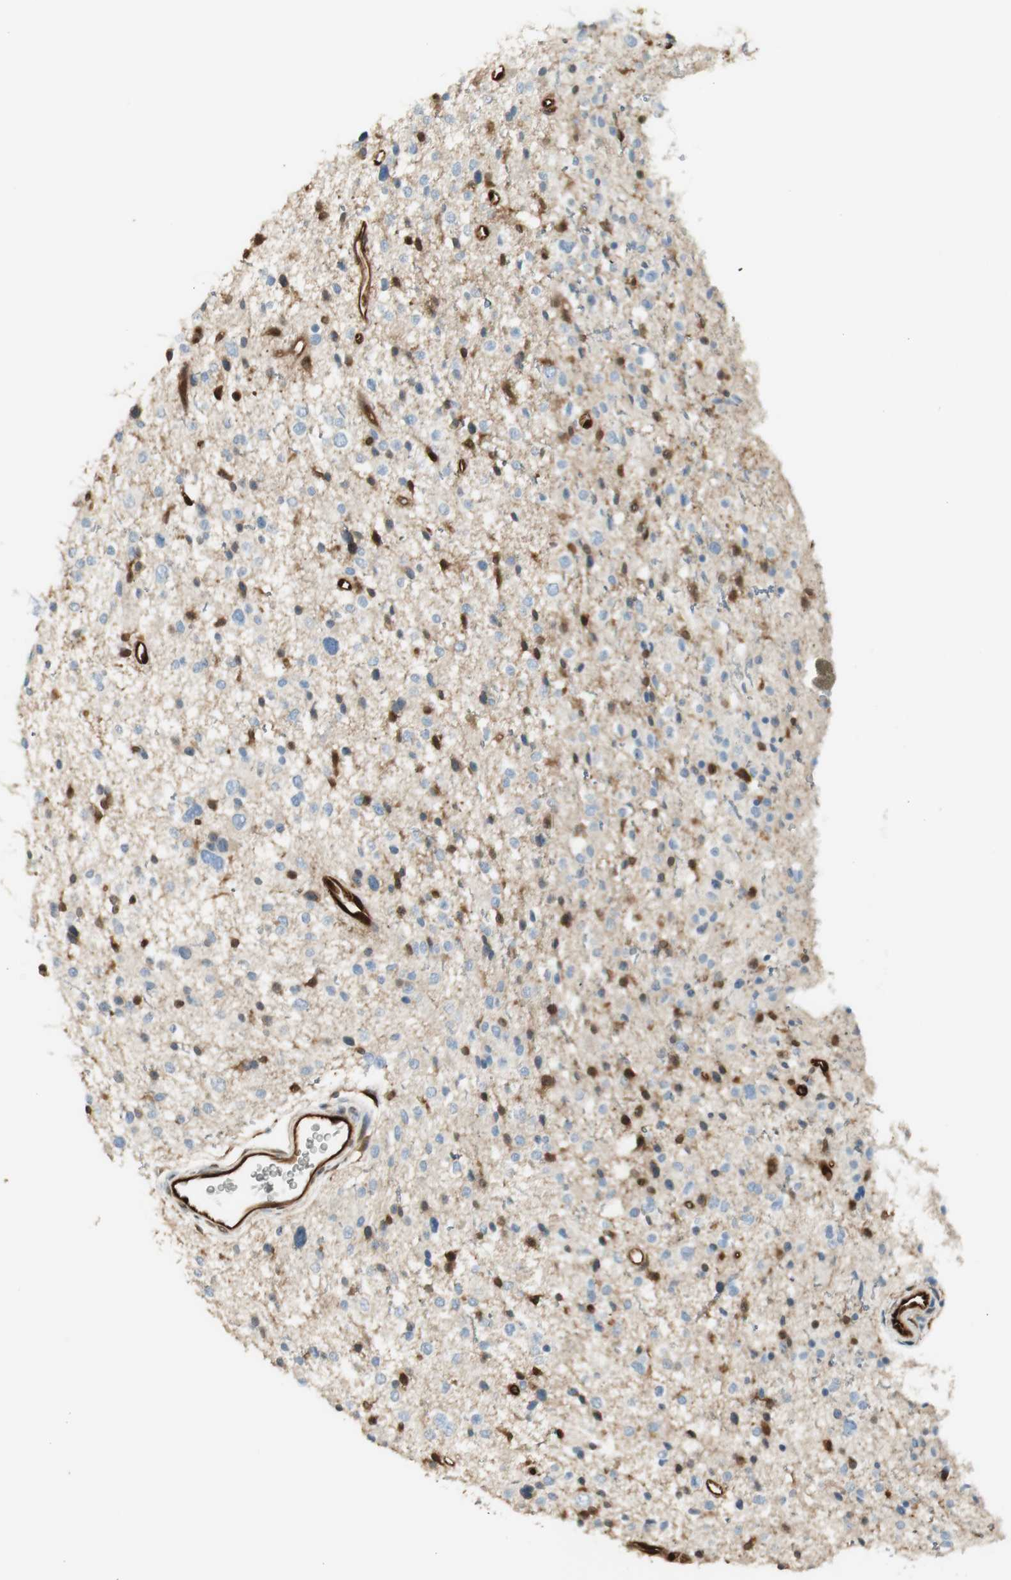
{"staining": {"intensity": "negative", "quantity": "none", "location": "none"}, "tissue": "glioma", "cell_type": "Tumor cells", "image_type": "cancer", "snomed": [{"axis": "morphology", "description": "Glioma, malignant, Low grade"}, {"axis": "topography", "description": "Brain"}], "caption": "This micrograph is of glioma stained with IHC to label a protein in brown with the nuclei are counter-stained blue. There is no positivity in tumor cells.", "gene": "SERPINB6", "patient": {"sex": "female", "age": 37}}